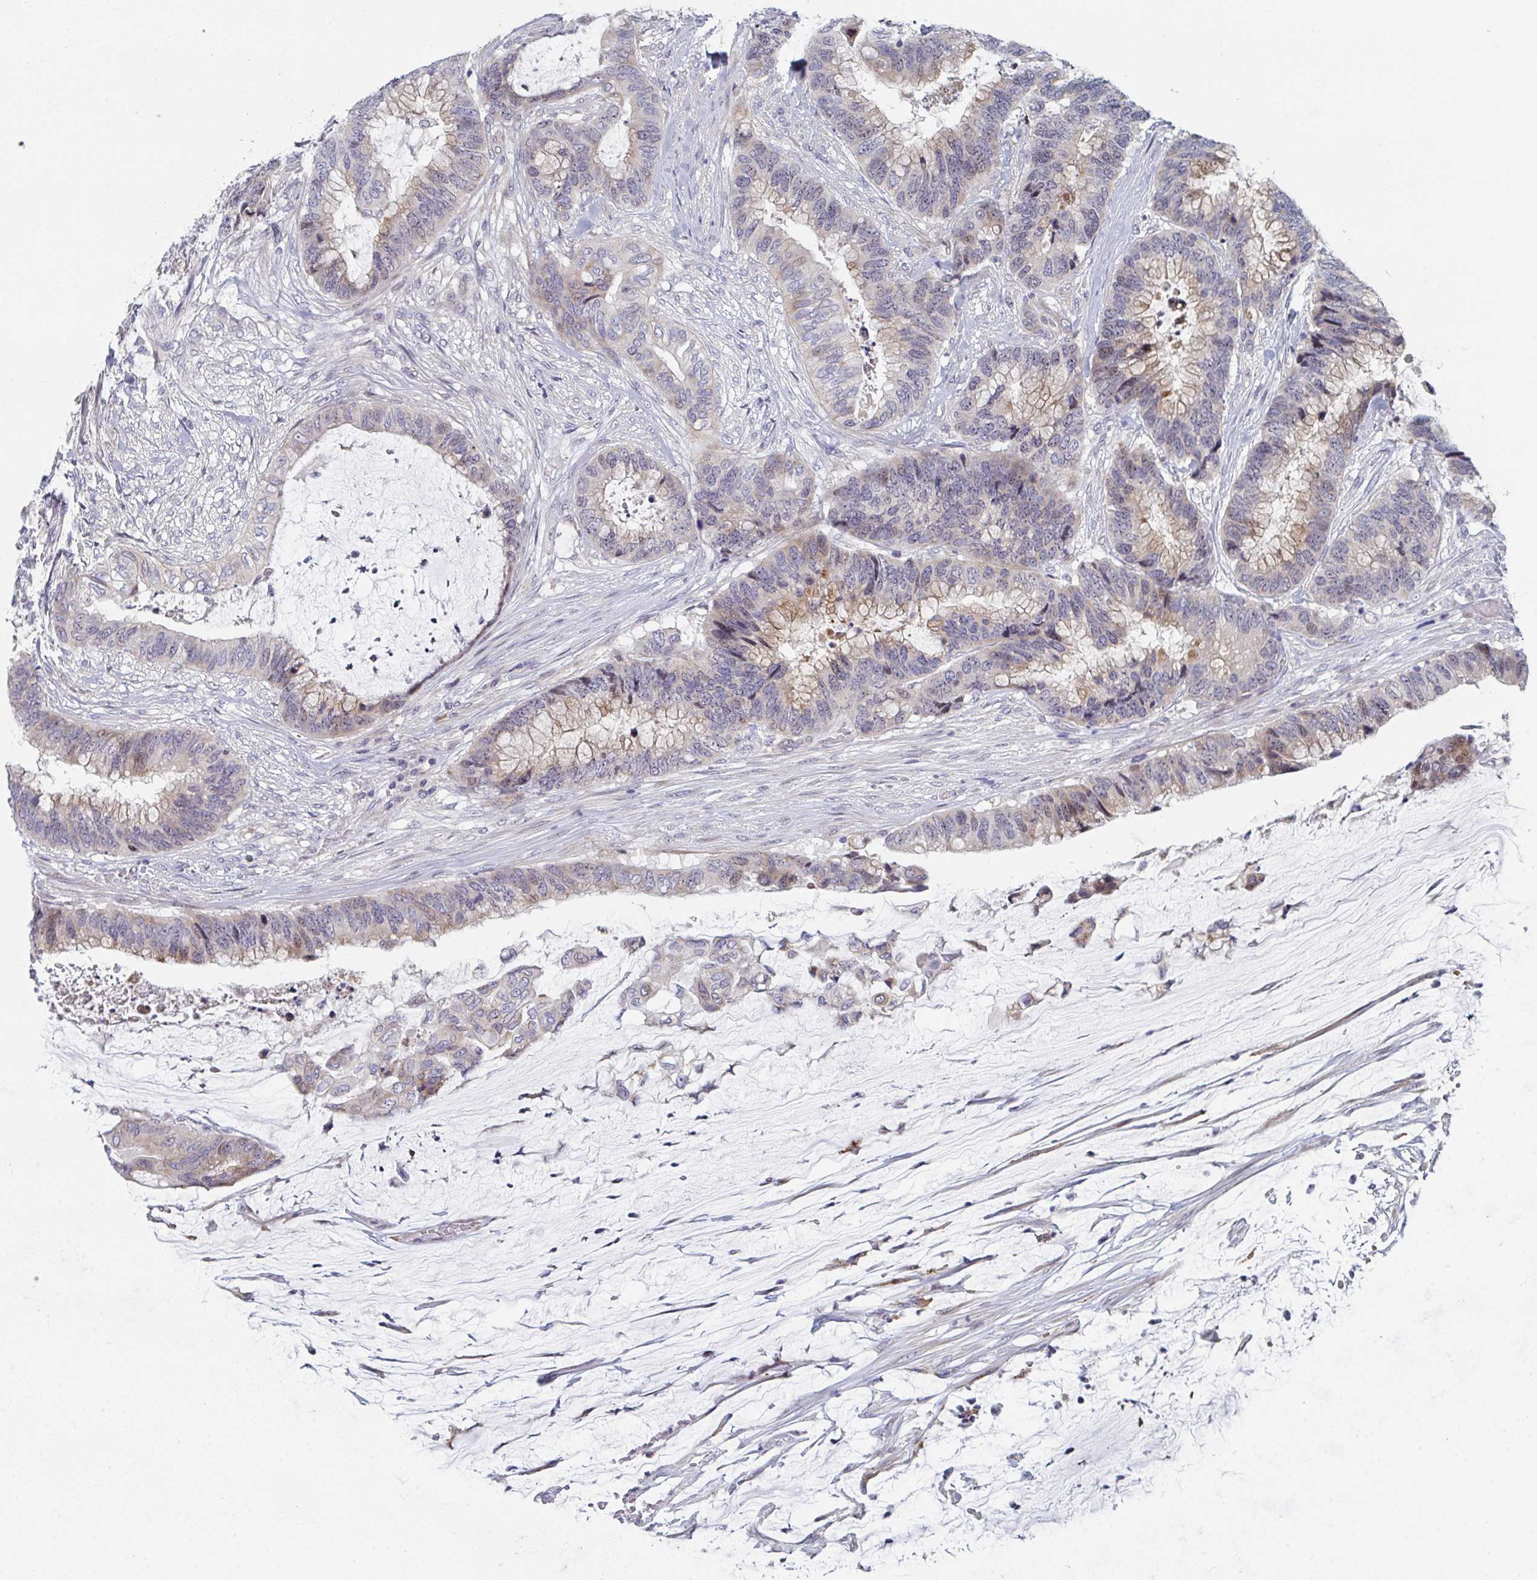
{"staining": {"intensity": "weak", "quantity": "25%-75%", "location": "cytoplasmic/membranous,nuclear"}, "tissue": "colorectal cancer", "cell_type": "Tumor cells", "image_type": "cancer", "snomed": [{"axis": "morphology", "description": "Adenocarcinoma, NOS"}, {"axis": "topography", "description": "Rectum"}], "caption": "Tumor cells exhibit low levels of weak cytoplasmic/membranous and nuclear expression in about 25%-75% of cells in human adenocarcinoma (colorectal).", "gene": "CENPT", "patient": {"sex": "female", "age": 59}}